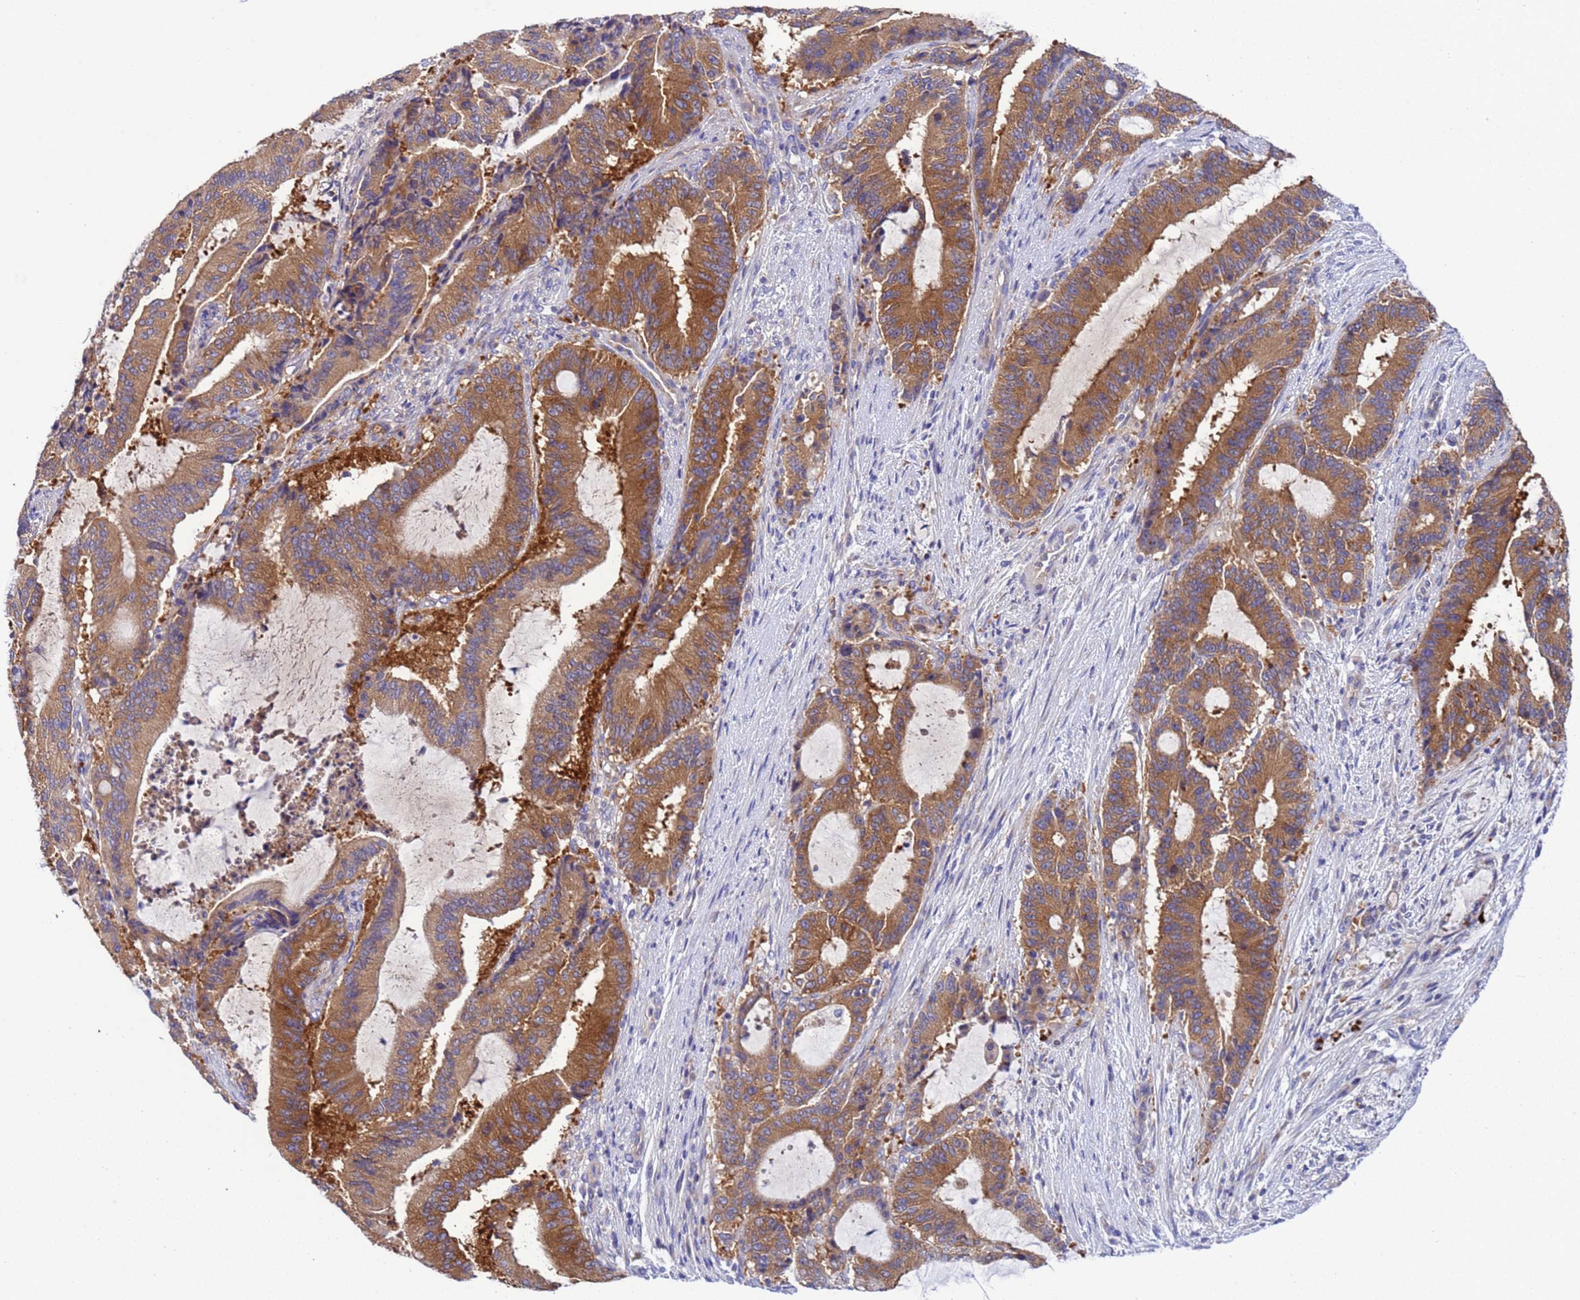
{"staining": {"intensity": "moderate", "quantity": ">75%", "location": "cytoplasmic/membranous"}, "tissue": "liver cancer", "cell_type": "Tumor cells", "image_type": "cancer", "snomed": [{"axis": "morphology", "description": "Normal tissue, NOS"}, {"axis": "morphology", "description": "Cholangiocarcinoma"}, {"axis": "topography", "description": "Liver"}, {"axis": "topography", "description": "Peripheral nerve tissue"}], "caption": "Liver cancer (cholangiocarcinoma) stained with a protein marker exhibits moderate staining in tumor cells.", "gene": "RC3H2", "patient": {"sex": "female", "age": 73}}